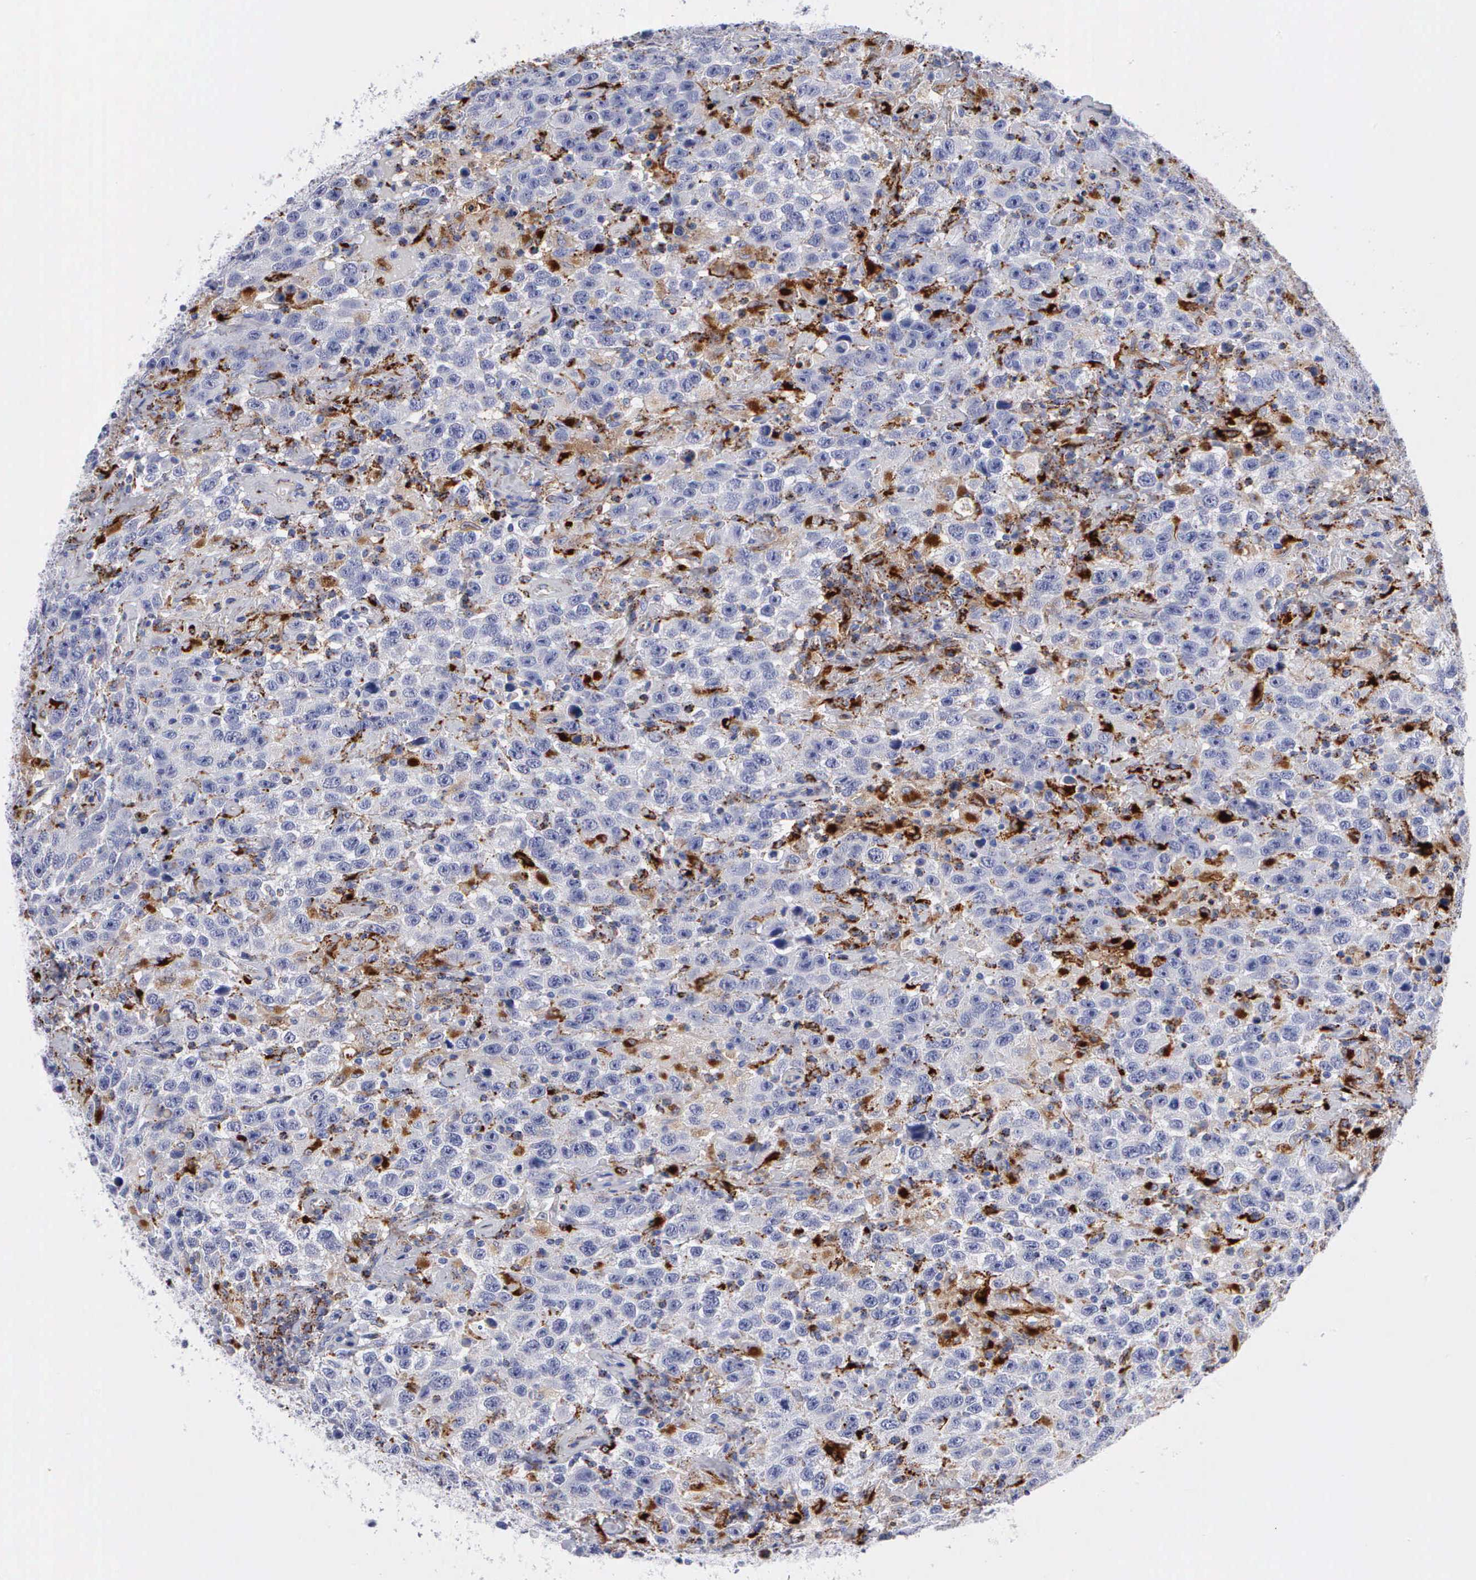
{"staining": {"intensity": "negative", "quantity": "none", "location": "none"}, "tissue": "testis cancer", "cell_type": "Tumor cells", "image_type": "cancer", "snomed": [{"axis": "morphology", "description": "Seminoma, NOS"}, {"axis": "topography", "description": "Testis"}], "caption": "DAB (3,3'-diaminobenzidine) immunohistochemical staining of testis cancer demonstrates no significant positivity in tumor cells. Brightfield microscopy of IHC stained with DAB (3,3'-diaminobenzidine) (brown) and hematoxylin (blue), captured at high magnification.", "gene": "CTSH", "patient": {"sex": "male", "age": 41}}